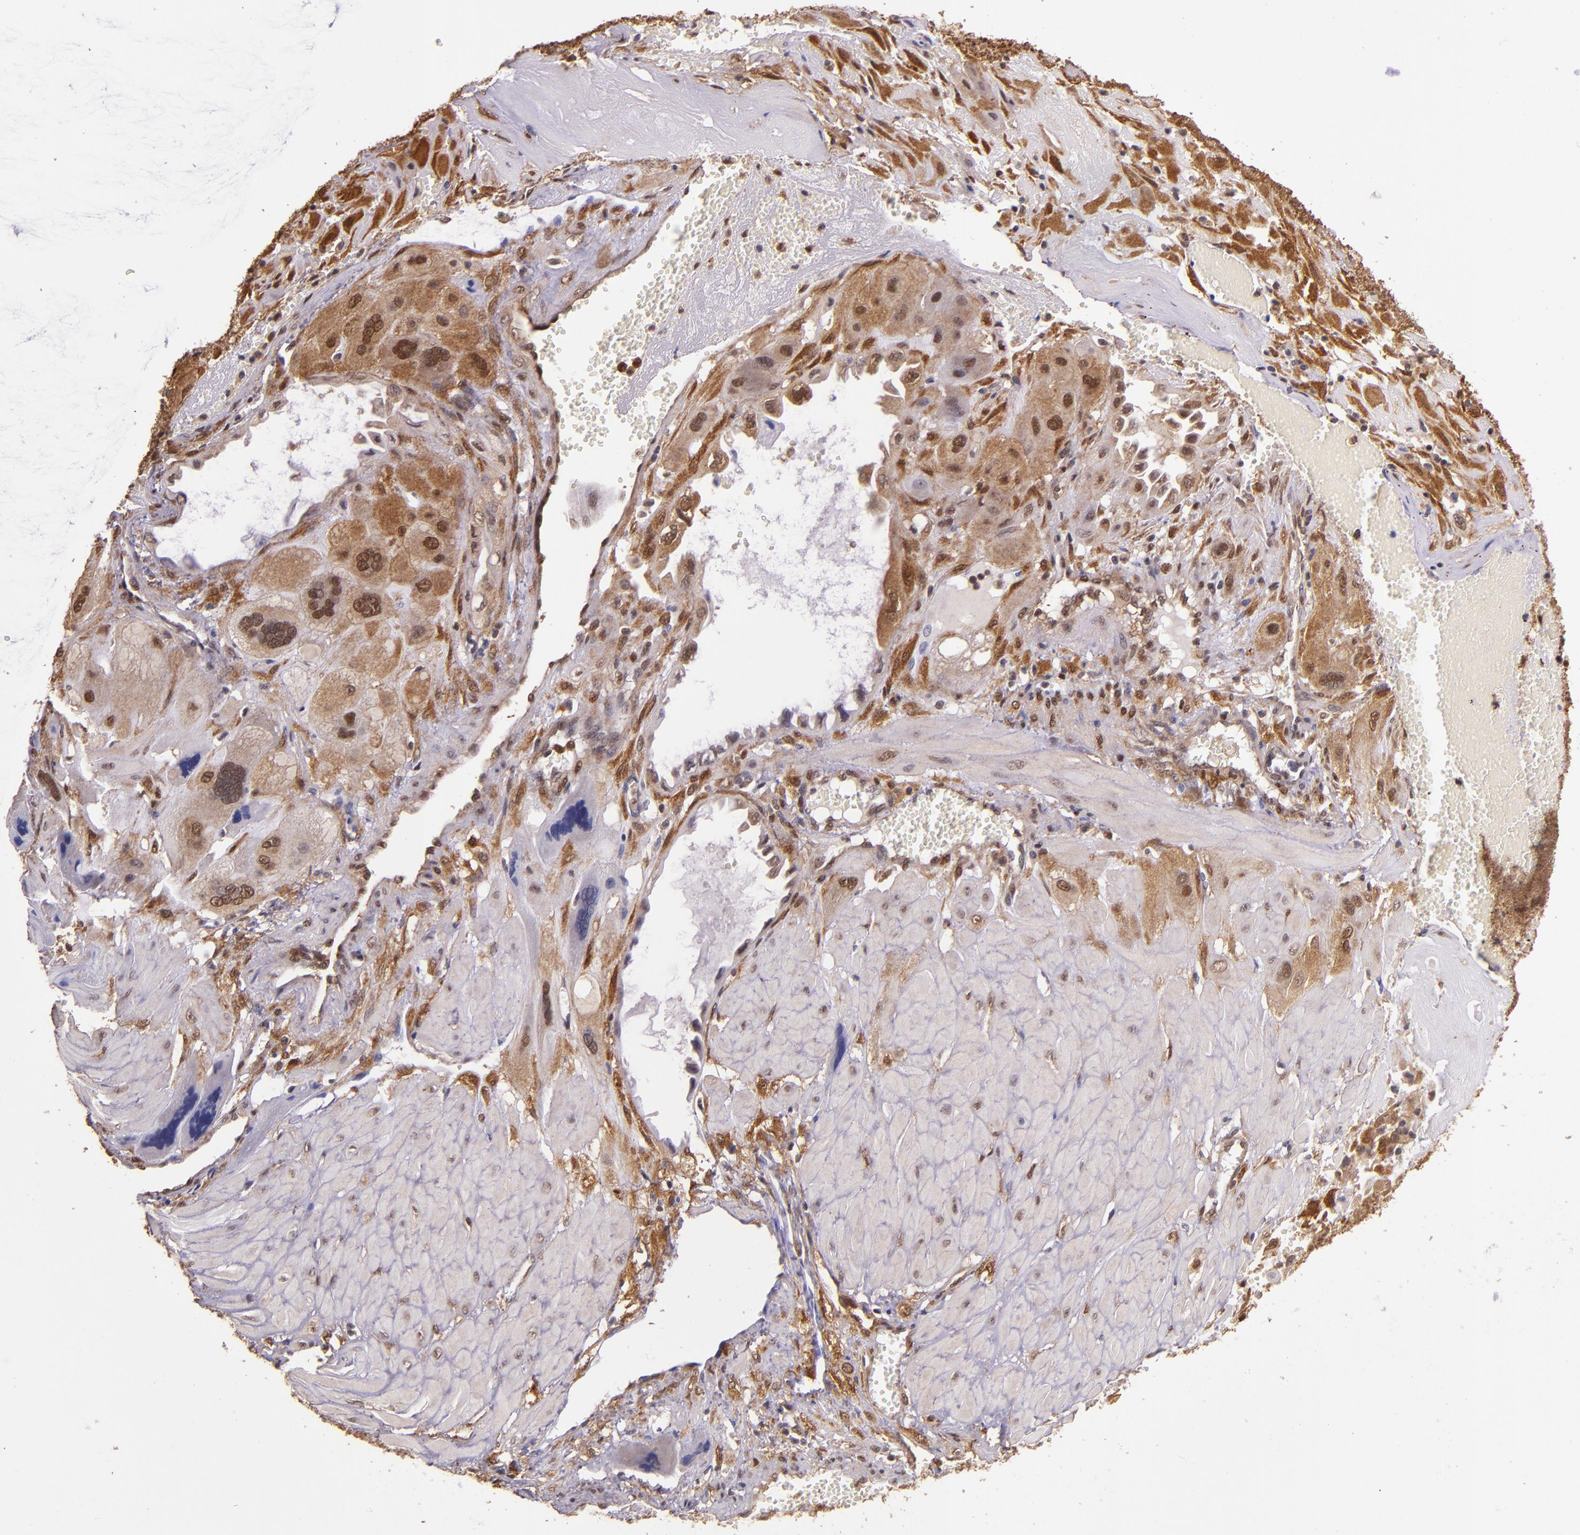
{"staining": {"intensity": "moderate", "quantity": ">75%", "location": "cytoplasmic/membranous,nuclear"}, "tissue": "cervical cancer", "cell_type": "Tumor cells", "image_type": "cancer", "snomed": [{"axis": "morphology", "description": "Squamous cell carcinoma, NOS"}, {"axis": "topography", "description": "Cervix"}], "caption": "Immunohistochemical staining of human cervical squamous cell carcinoma shows medium levels of moderate cytoplasmic/membranous and nuclear staining in approximately >75% of tumor cells.", "gene": "STAT6", "patient": {"sex": "female", "age": 34}}